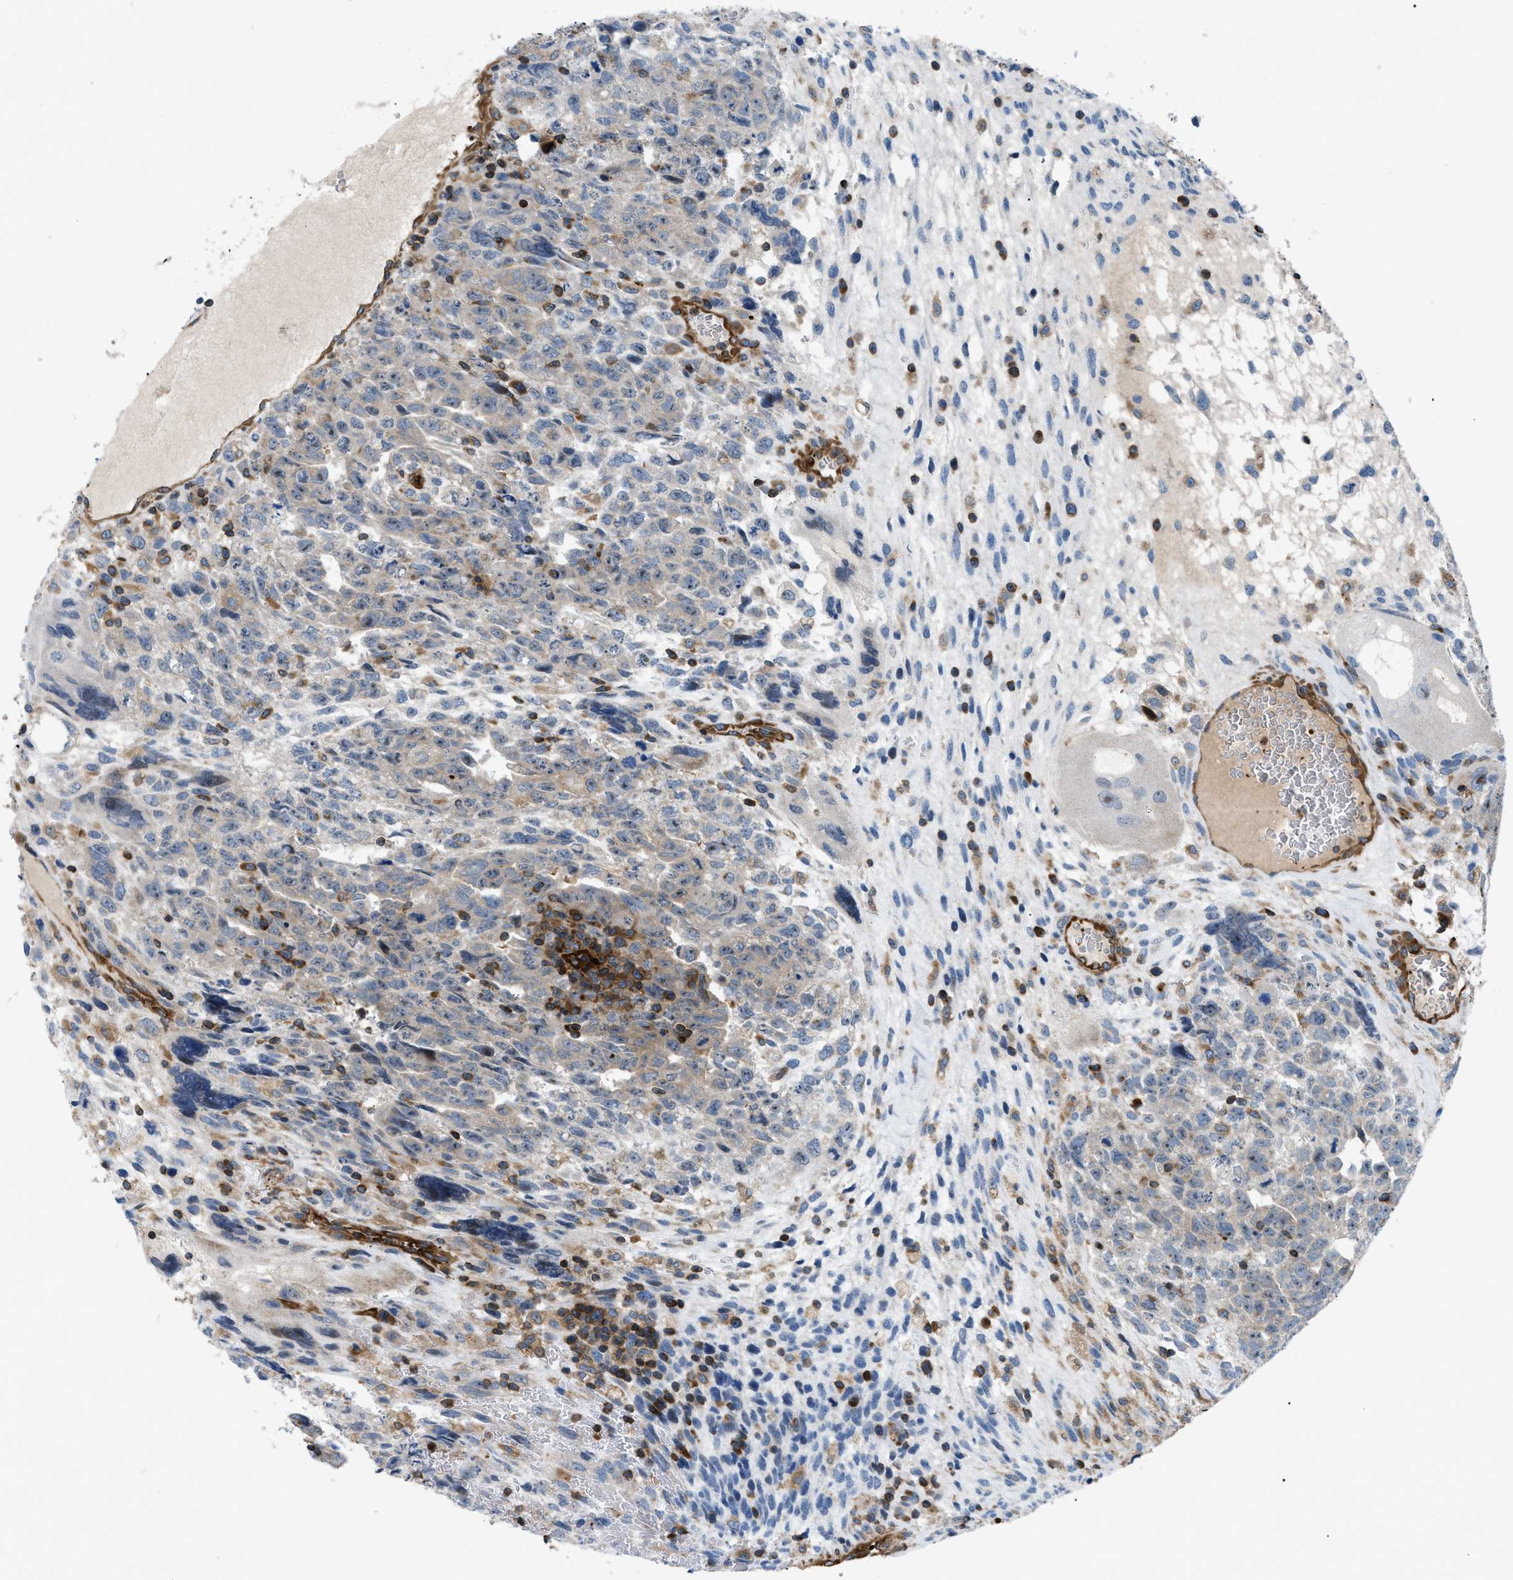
{"staining": {"intensity": "negative", "quantity": "none", "location": "none"}, "tissue": "testis cancer", "cell_type": "Tumor cells", "image_type": "cancer", "snomed": [{"axis": "morphology", "description": "Carcinoma, Embryonal, NOS"}, {"axis": "topography", "description": "Testis"}], "caption": "The micrograph reveals no staining of tumor cells in embryonal carcinoma (testis). The staining is performed using DAB (3,3'-diaminobenzidine) brown chromogen with nuclei counter-stained in using hematoxylin.", "gene": "ATP2A3", "patient": {"sex": "male", "age": 28}}